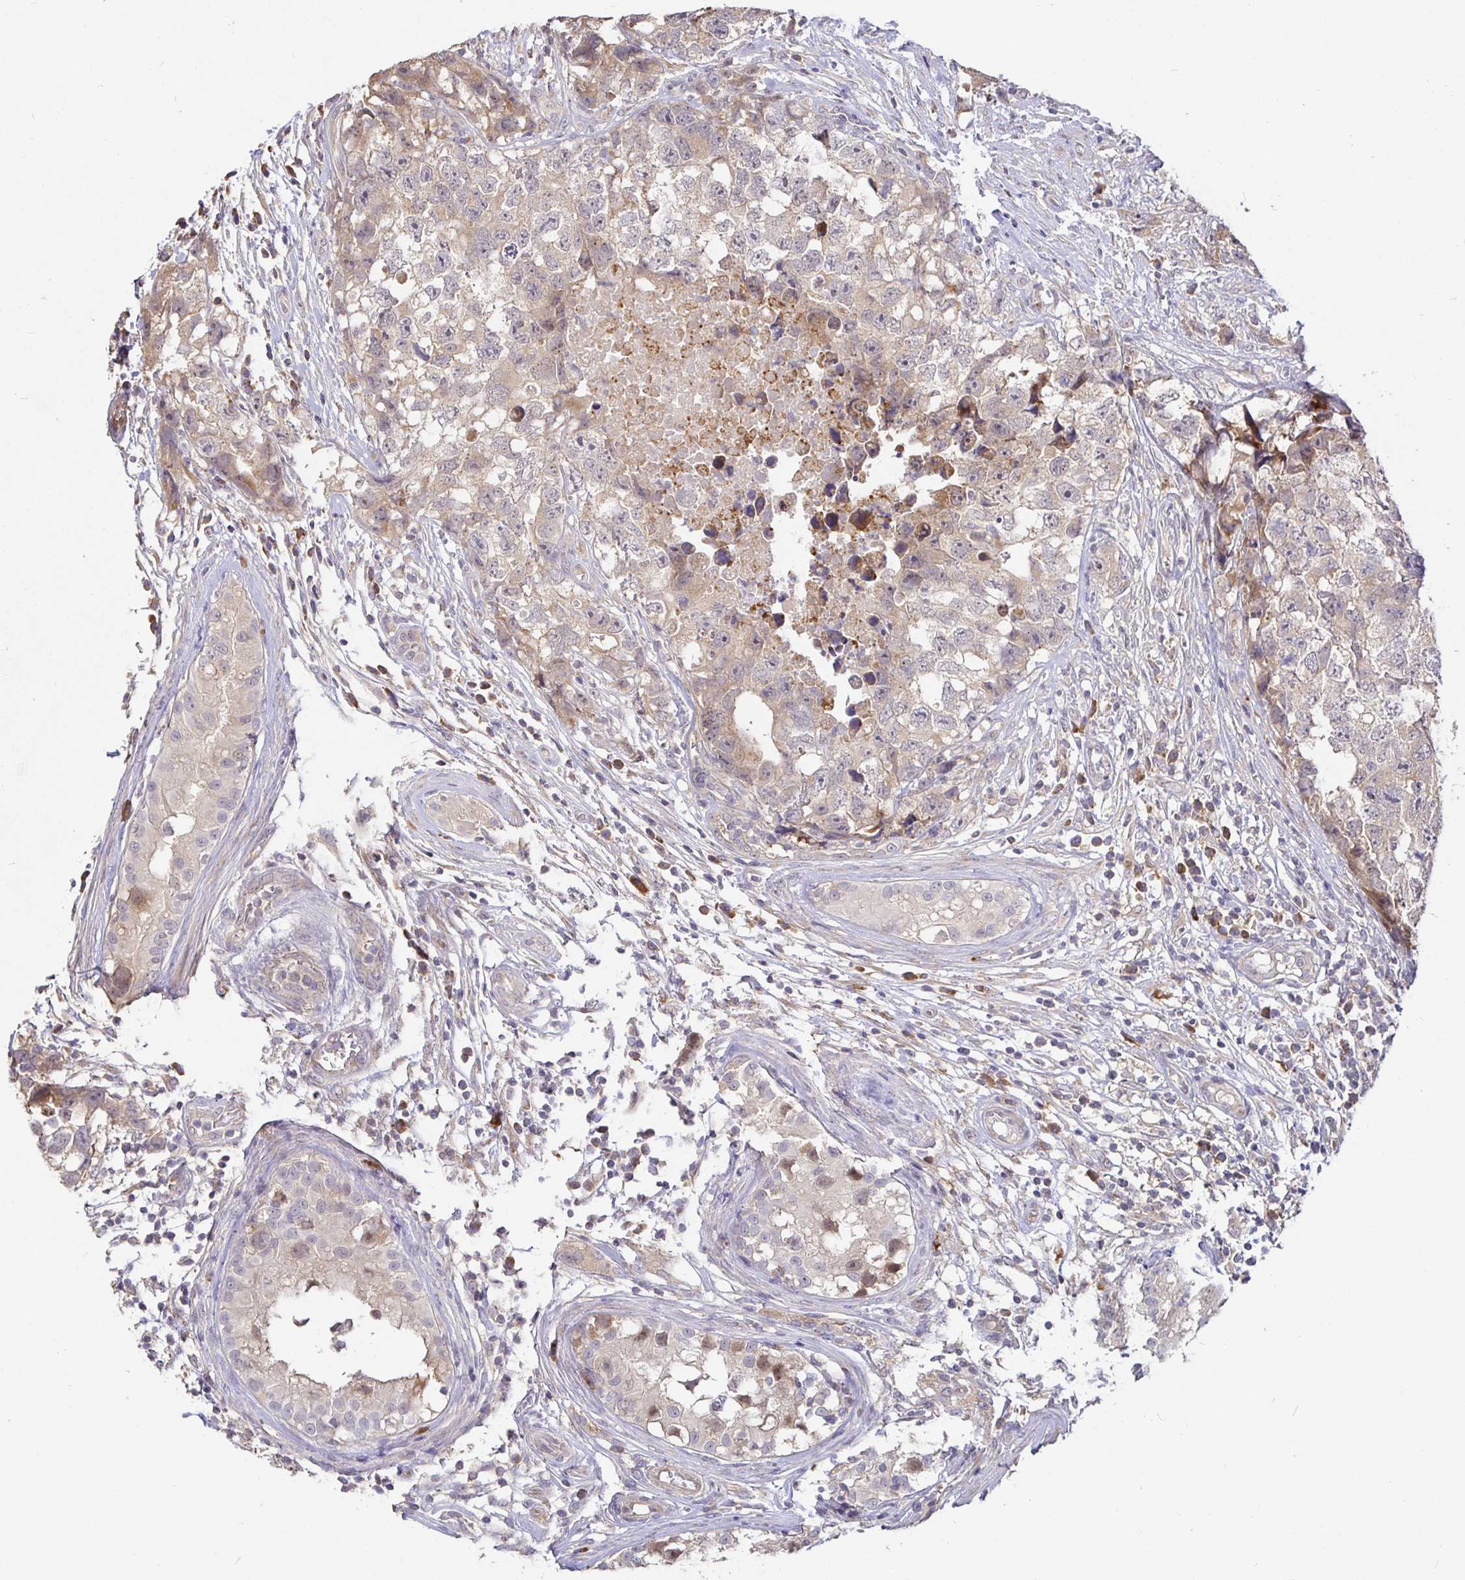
{"staining": {"intensity": "weak", "quantity": "25%-75%", "location": "cytoplasmic/membranous"}, "tissue": "testis cancer", "cell_type": "Tumor cells", "image_type": "cancer", "snomed": [{"axis": "morphology", "description": "Carcinoma, Embryonal, NOS"}, {"axis": "topography", "description": "Testis"}], "caption": "Immunohistochemical staining of embryonal carcinoma (testis) displays low levels of weak cytoplasmic/membranous protein positivity in approximately 25%-75% of tumor cells.", "gene": "ZDHHC11", "patient": {"sex": "male", "age": 22}}